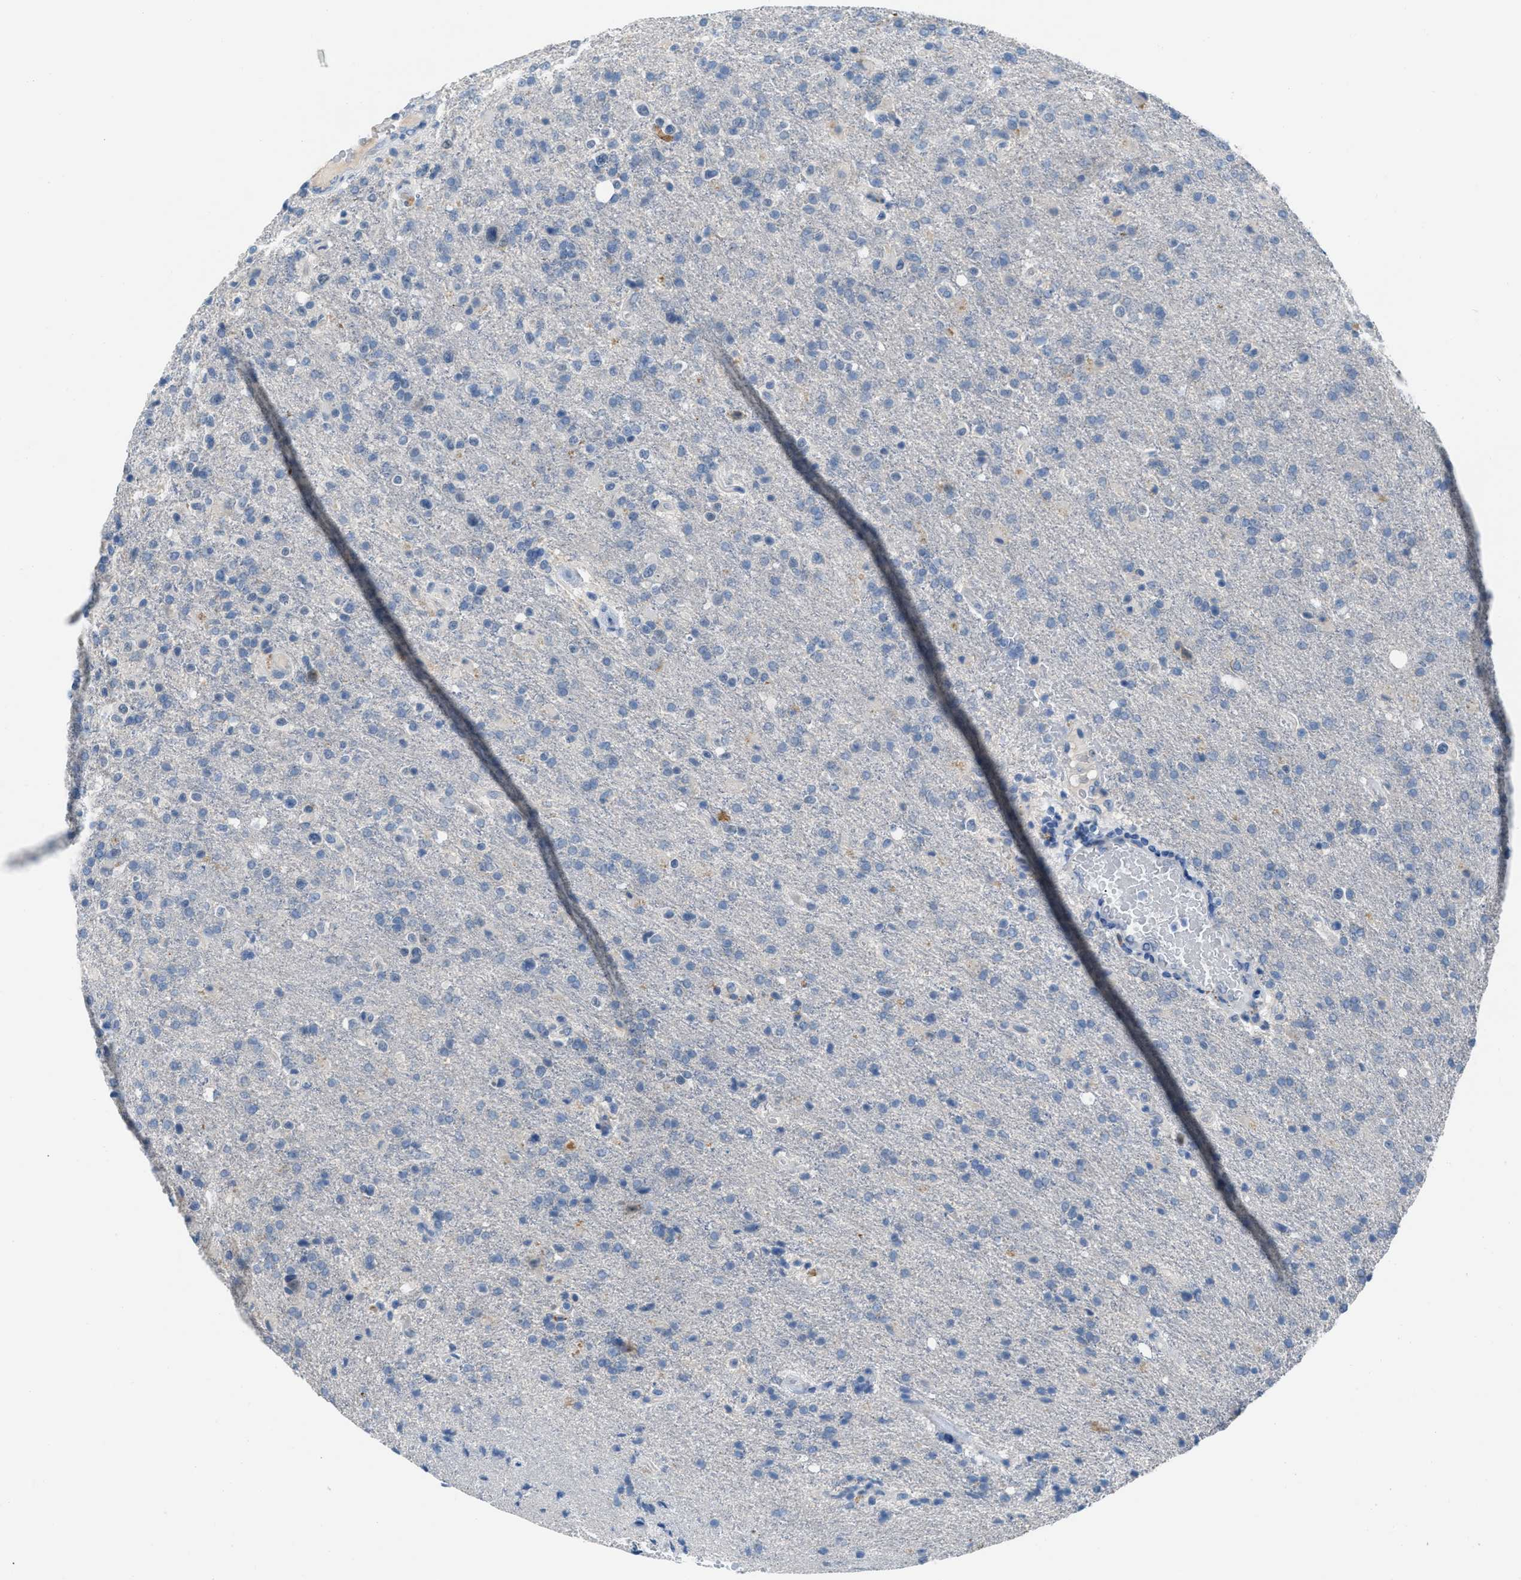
{"staining": {"intensity": "negative", "quantity": "none", "location": "none"}, "tissue": "glioma", "cell_type": "Tumor cells", "image_type": "cancer", "snomed": [{"axis": "morphology", "description": "Glioma, malignant, High grade"}, {"axis": "topography", "description": "Brain"}], "caption": "Immunohistochemical staining of malignant high-grade glioma displays no significant positivity in tumor cells. (Brightfield microscopy of DAB (3,3'-diaminobenzidine) IHC at high magnification).", "gene": "CLEC10A", "patient": {"sex": "male", "age": 72}}